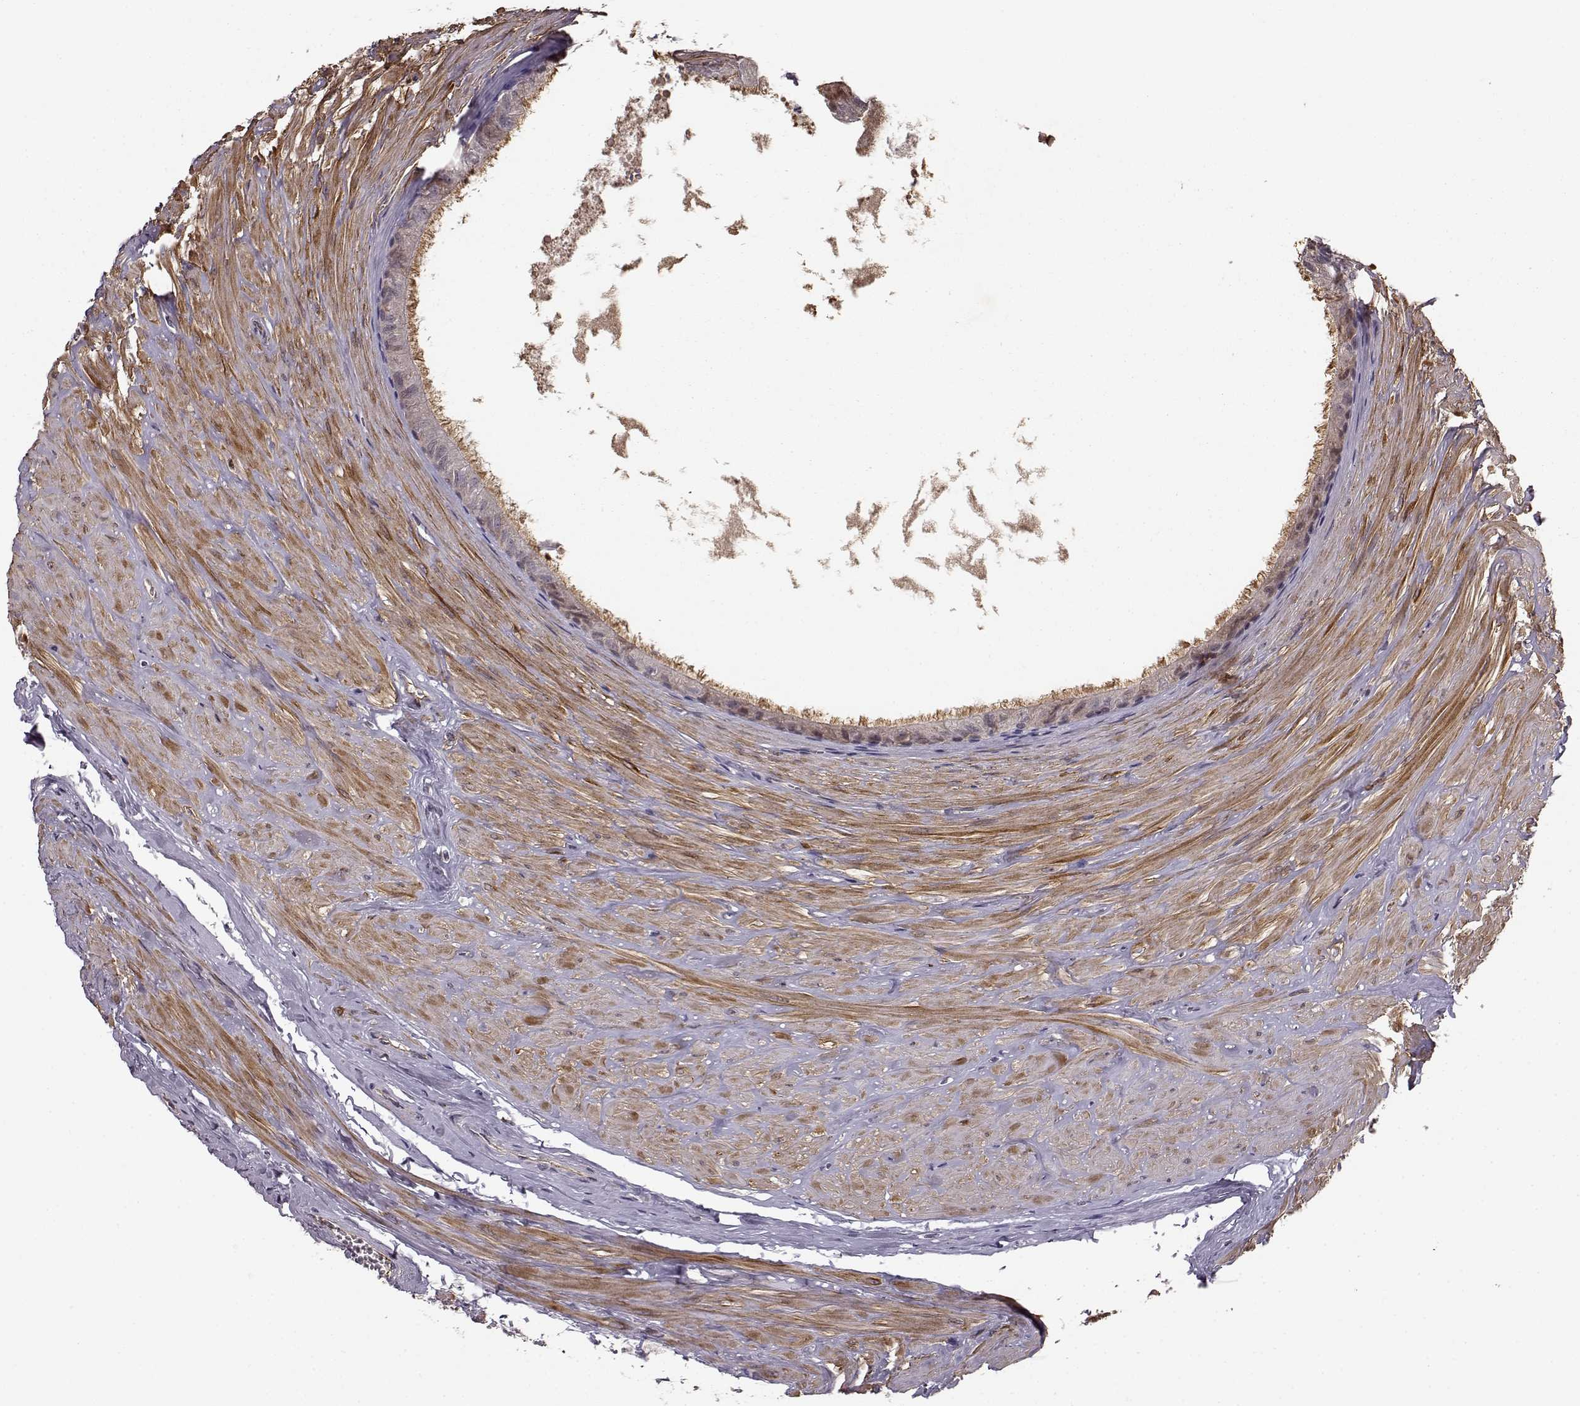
{"staining": {"intensity": "weak", "quantity": ">75%", "location": "cytoplasmic/membranous"}, "tissue": "epididymis", "cell_type": "Glandular cells", "image_type": "normal", "snomed": [{"axis": "morphology", "description": "Normal tissue, NOS"}, {"axis": "topography", "description": "Epididymis"}], "caption": "Immunohistochemistry (IHC) (DAB) staining of unremarkable human epididymis displays weak cytoplasmic/membranous protein expression in approximately >75% of glandular cells. Immunohistochemistry (IHC) stains the protein in brown and the nuclei are stained blue.", "gene": "BACH2", "patient": {"sex": "male", "age": 37}}